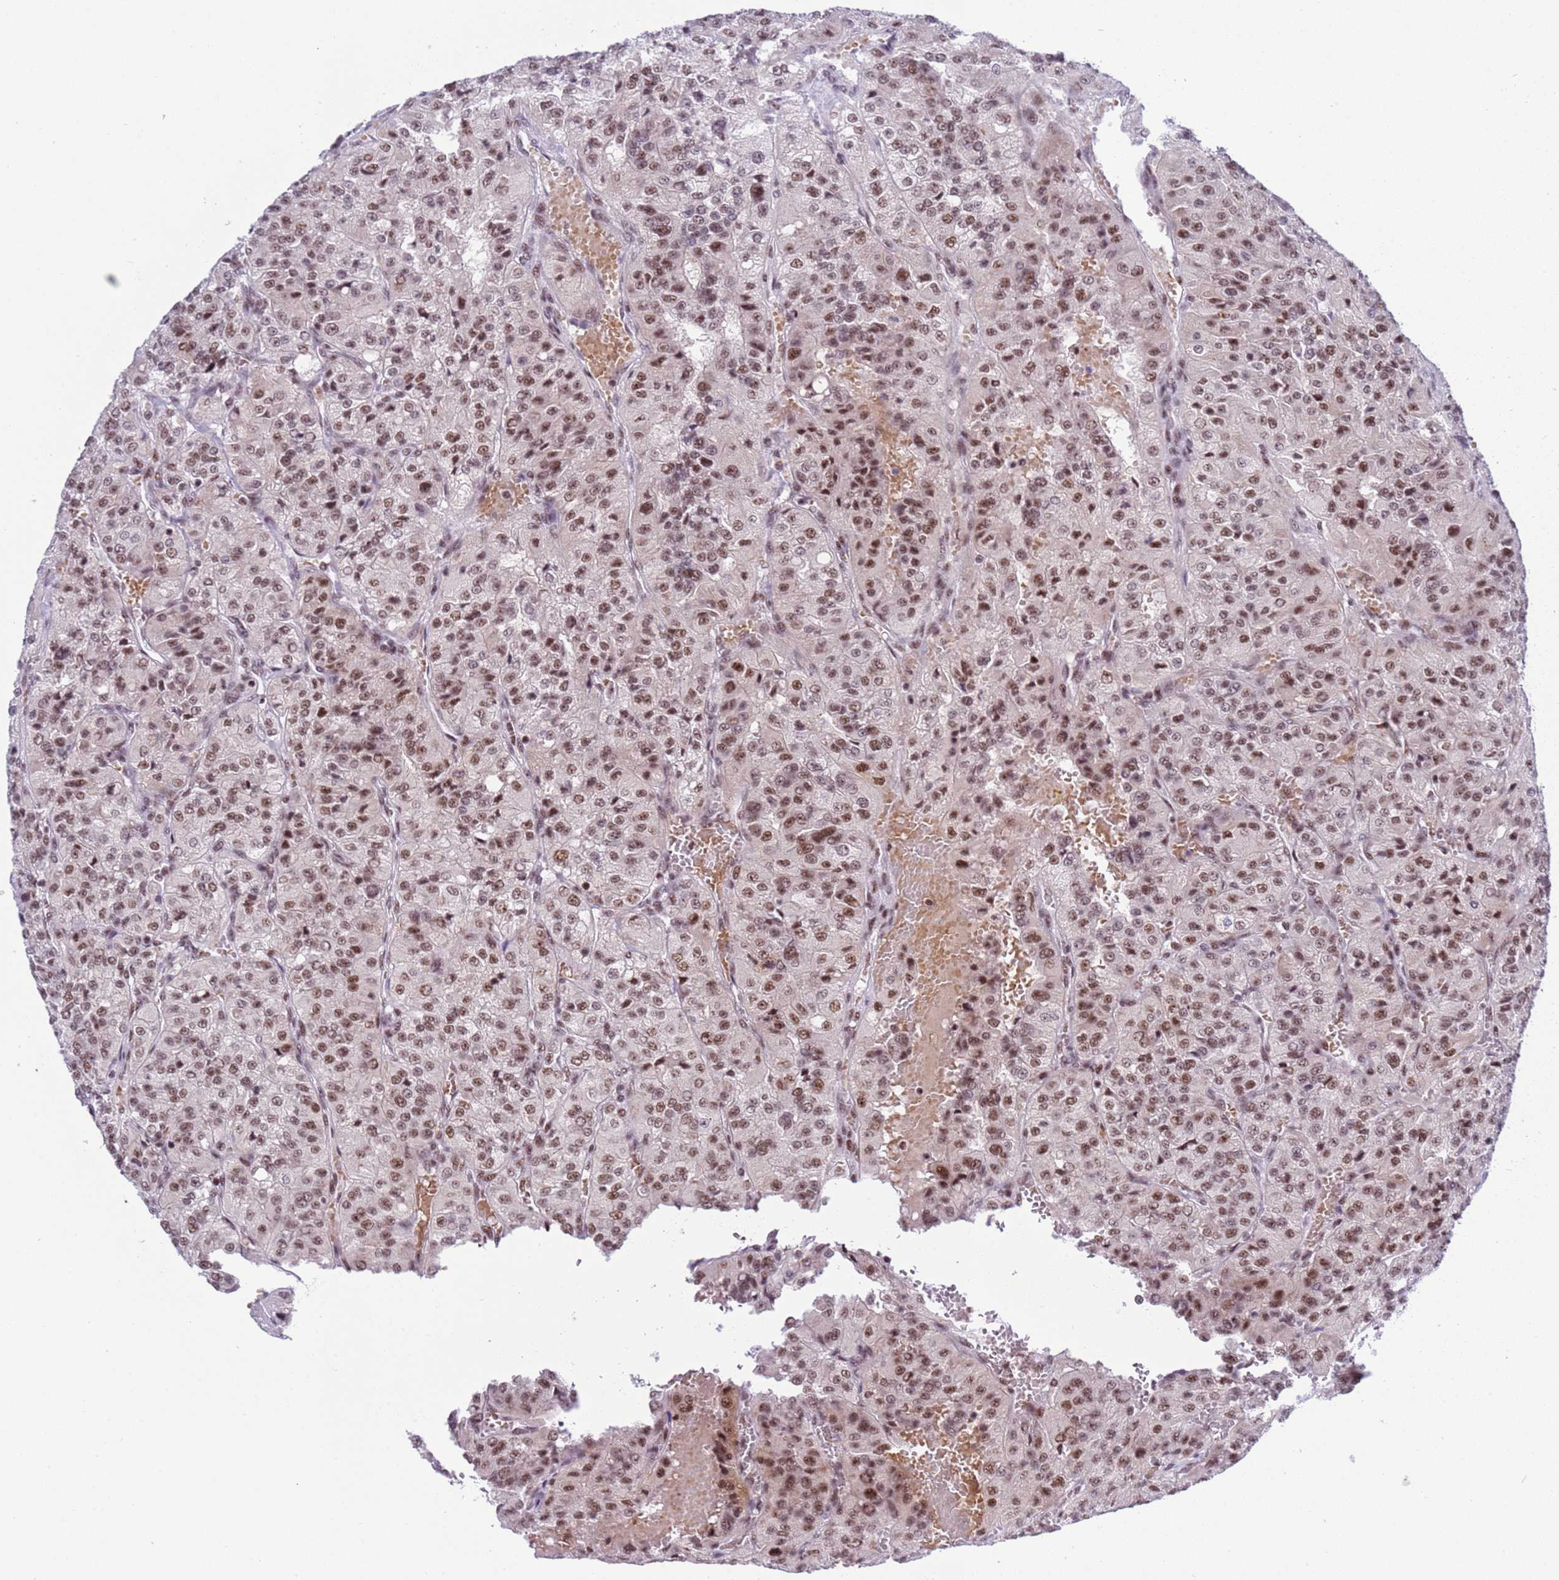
{"staining": {"intensity": "moderate", "quantity": ">75%", "location": "nuclear"}, "tissue": "renal cancer", "cell_type": "Tumor cells", "image_type": "cancer", "snomed": [{"axis": "morphology", "description": "Adenocarcinoma, NOS"}, {"axis": "topography", "description": "Kidney"}], "caption": "Renal cancer (adenocarcinoma) stained for a protein displays moderate nuclear positivity in tumor cells.", "gene": "THOC2", "patient": {"sex": "female", "age": 63}}